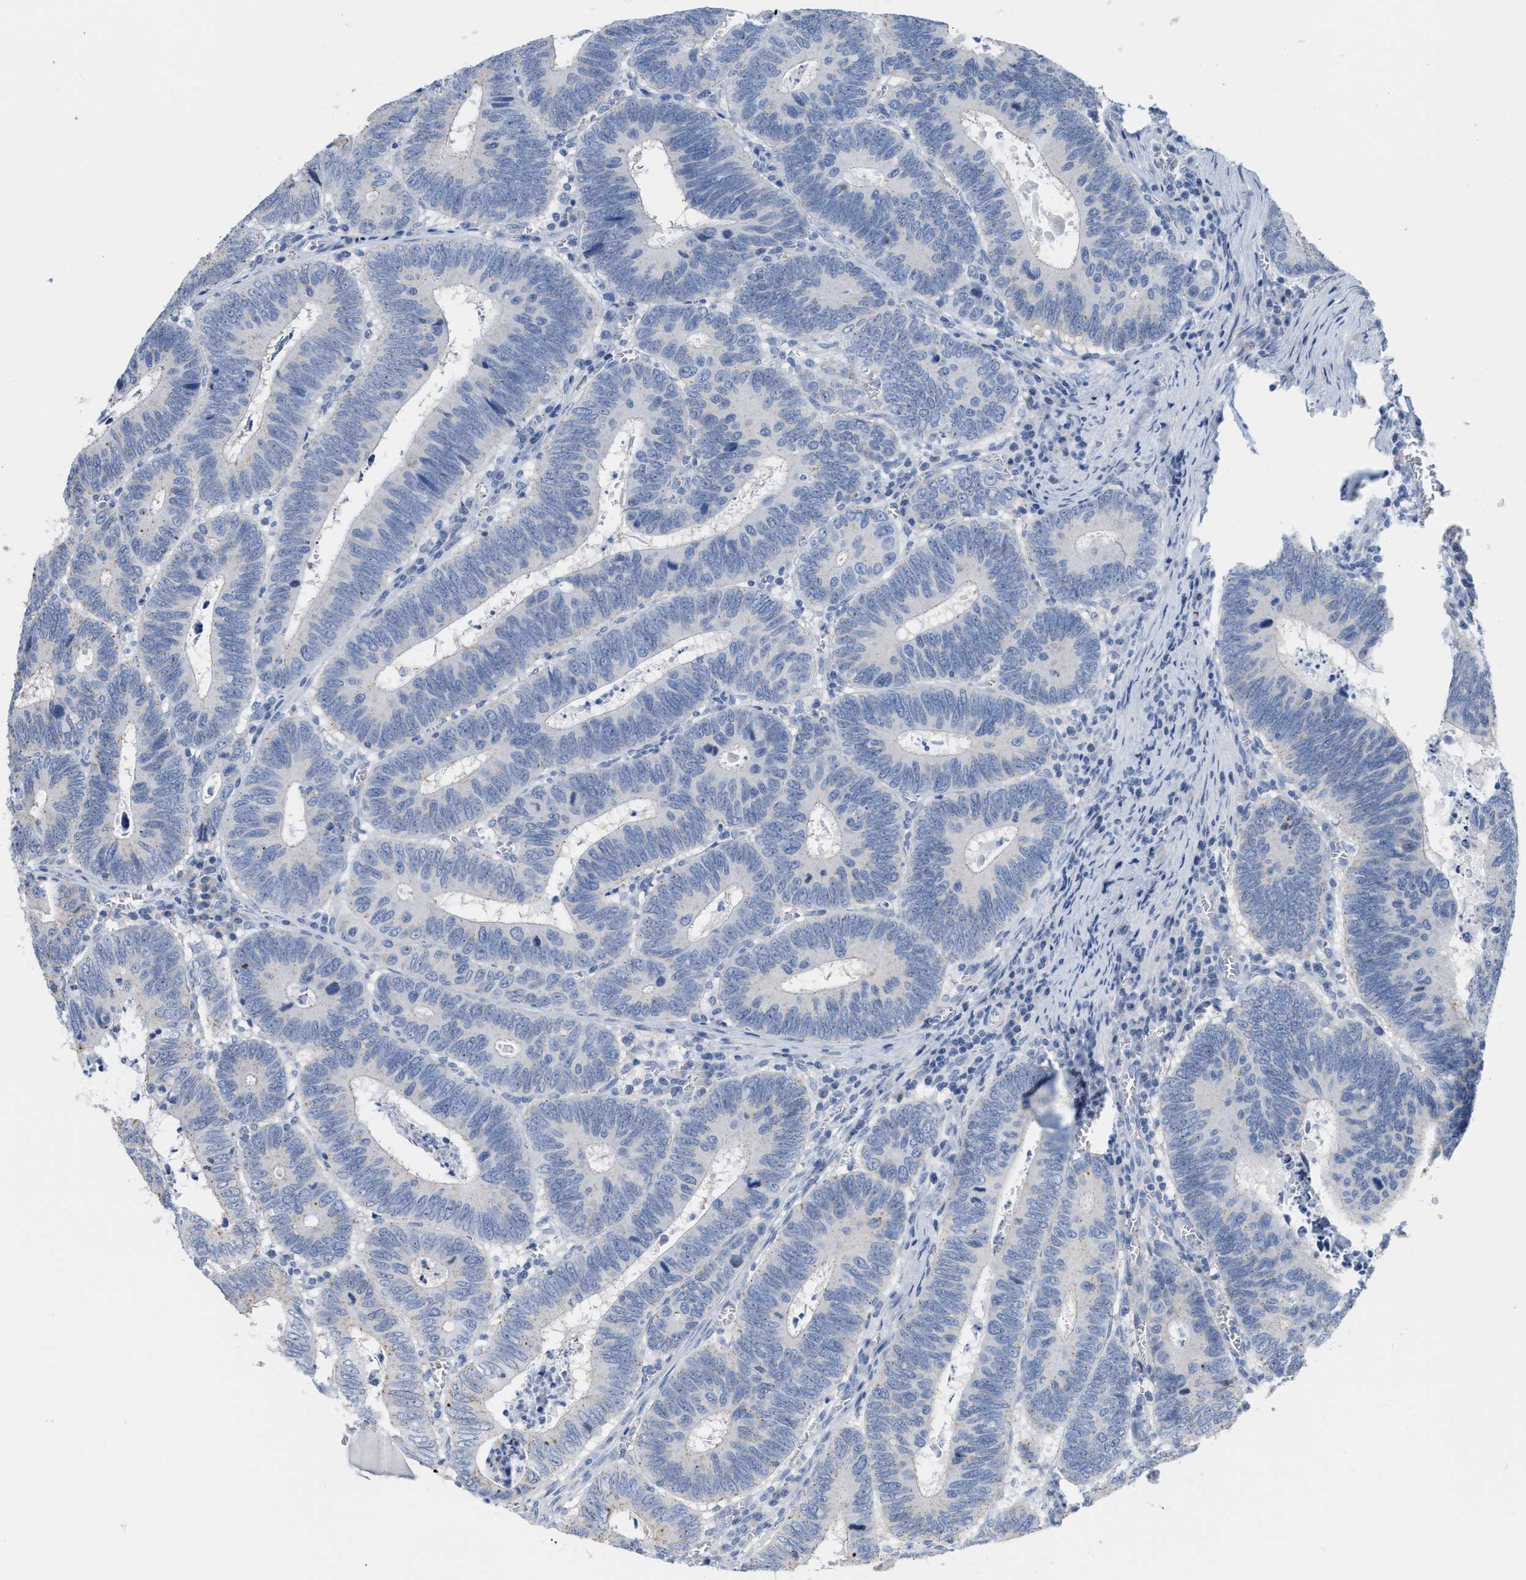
{"staining": {"intensity": "negative", "quantity": "none", "location": "none"}, "tissue": "colorectal cancer", "cell_type": "Tumor cells", "image_type": "cancer", "snomed": [{"axis": "morphology", "description": "Inflammation, NOS"}, {"axis": "morphology", "description": "Adenocarcinoma, NOS"}, {"axis": "topography", "description": "Colon"}], "caption": "Immunohistochemistry micrograph of adenocarcinoma (colorectal) stained for a protein (brown), which reveals no expression in tumor cells.", "gene": "CRYM", "patient": {"sex": "male", "age": 72}}